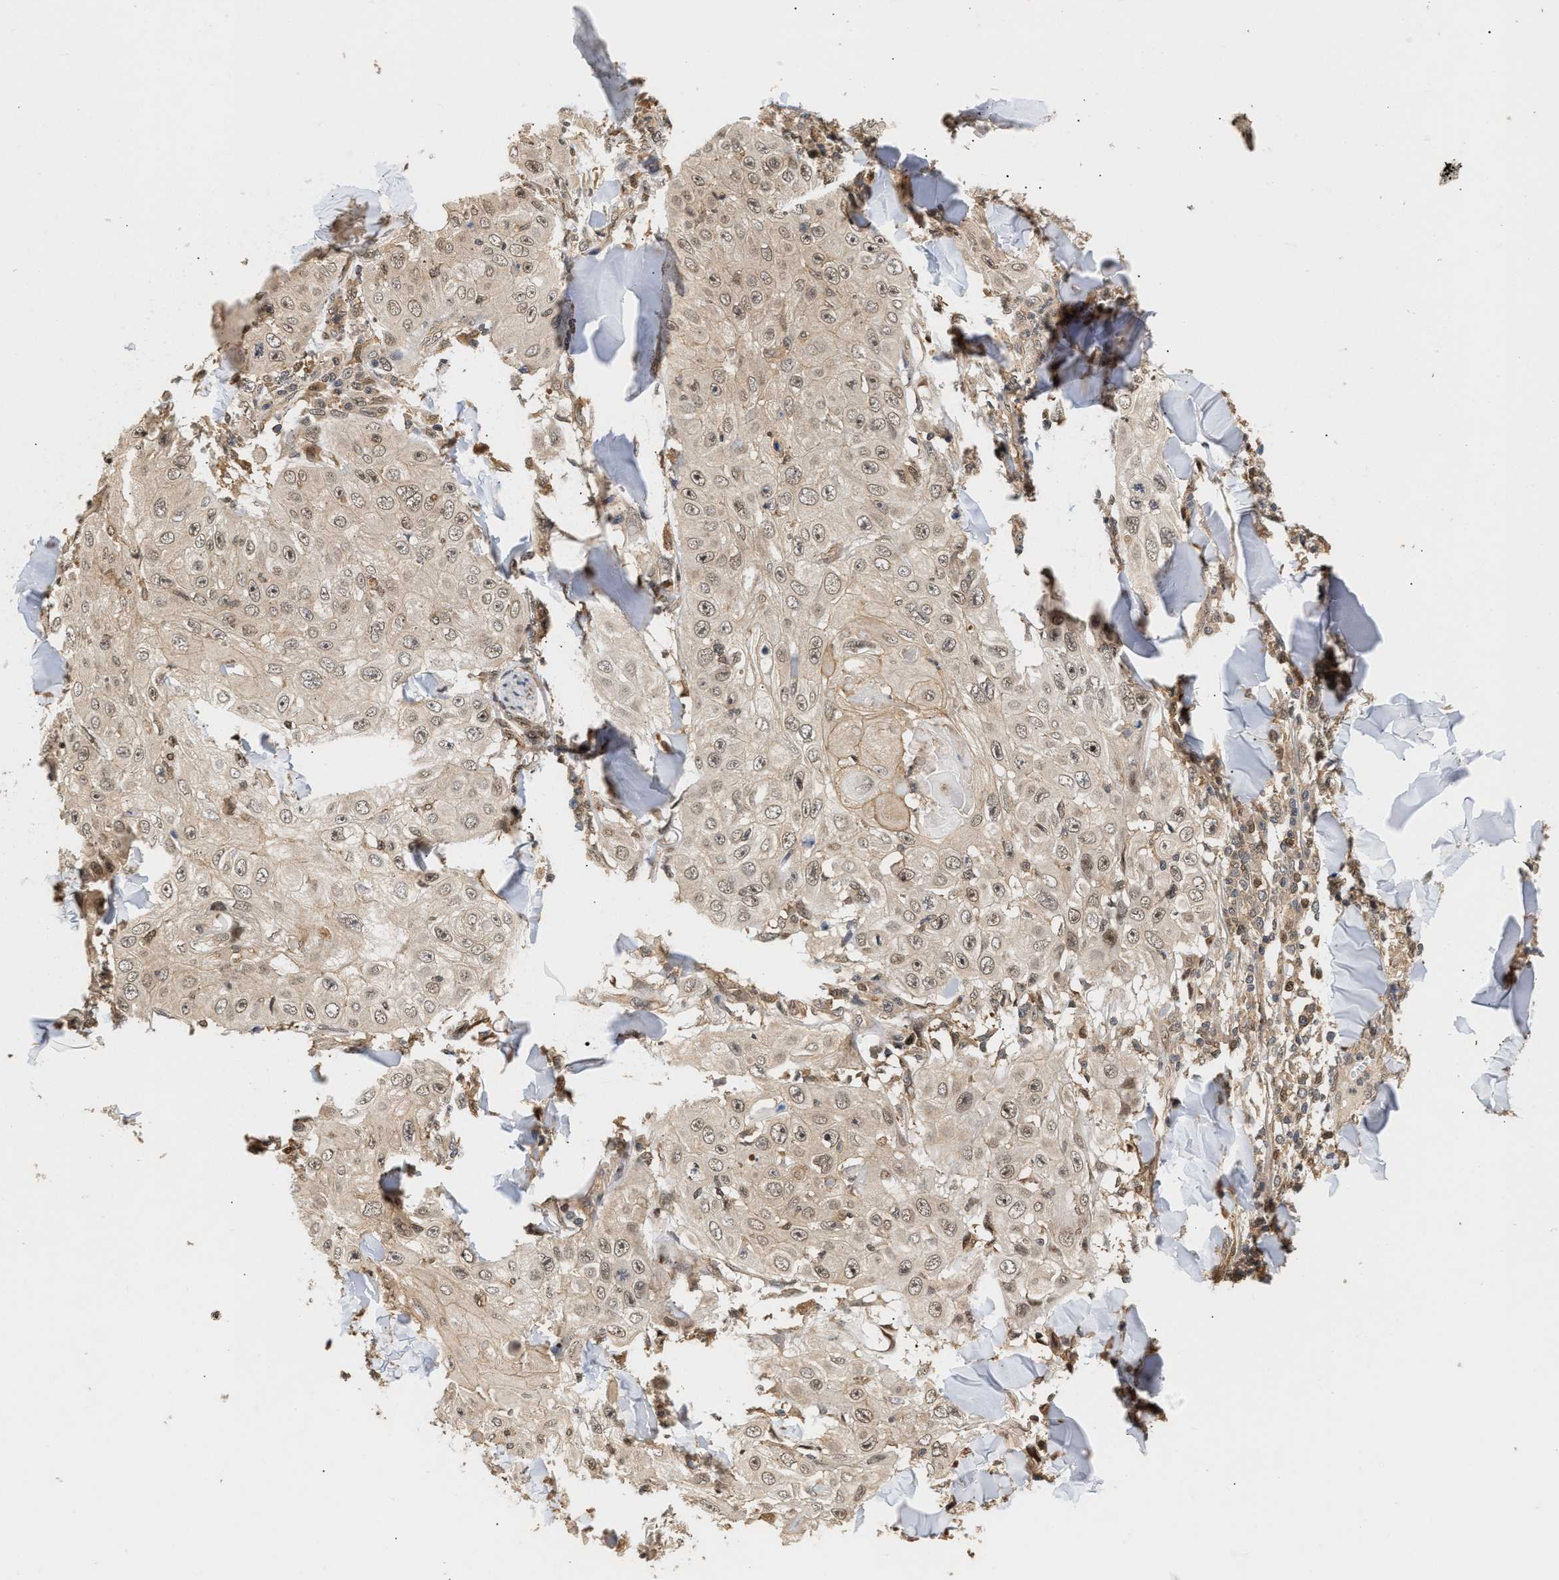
{"staining": {"intensity": "weak", "quantity": ">75%", "location": "cytoplasmic/membranous,nuclear"}, "tissue": "skin cancer", "cell_type": "Tumor cells", "image_type": "cancer", "snomed": [{"axis": "morphology", "description": "Squamous cell carcinoma, NOS"}, {"axis": "topography", "description": "Skin"}], "caption": "DAB immunohistochemical staining of squamous cell carcinoma (skin) reveals weak cytoplasmic/membranous and nuclear protein staining in about >75% of tumor cells.", "gene": "ABHD5", "patient": {"sex": "male", "age": 86}}